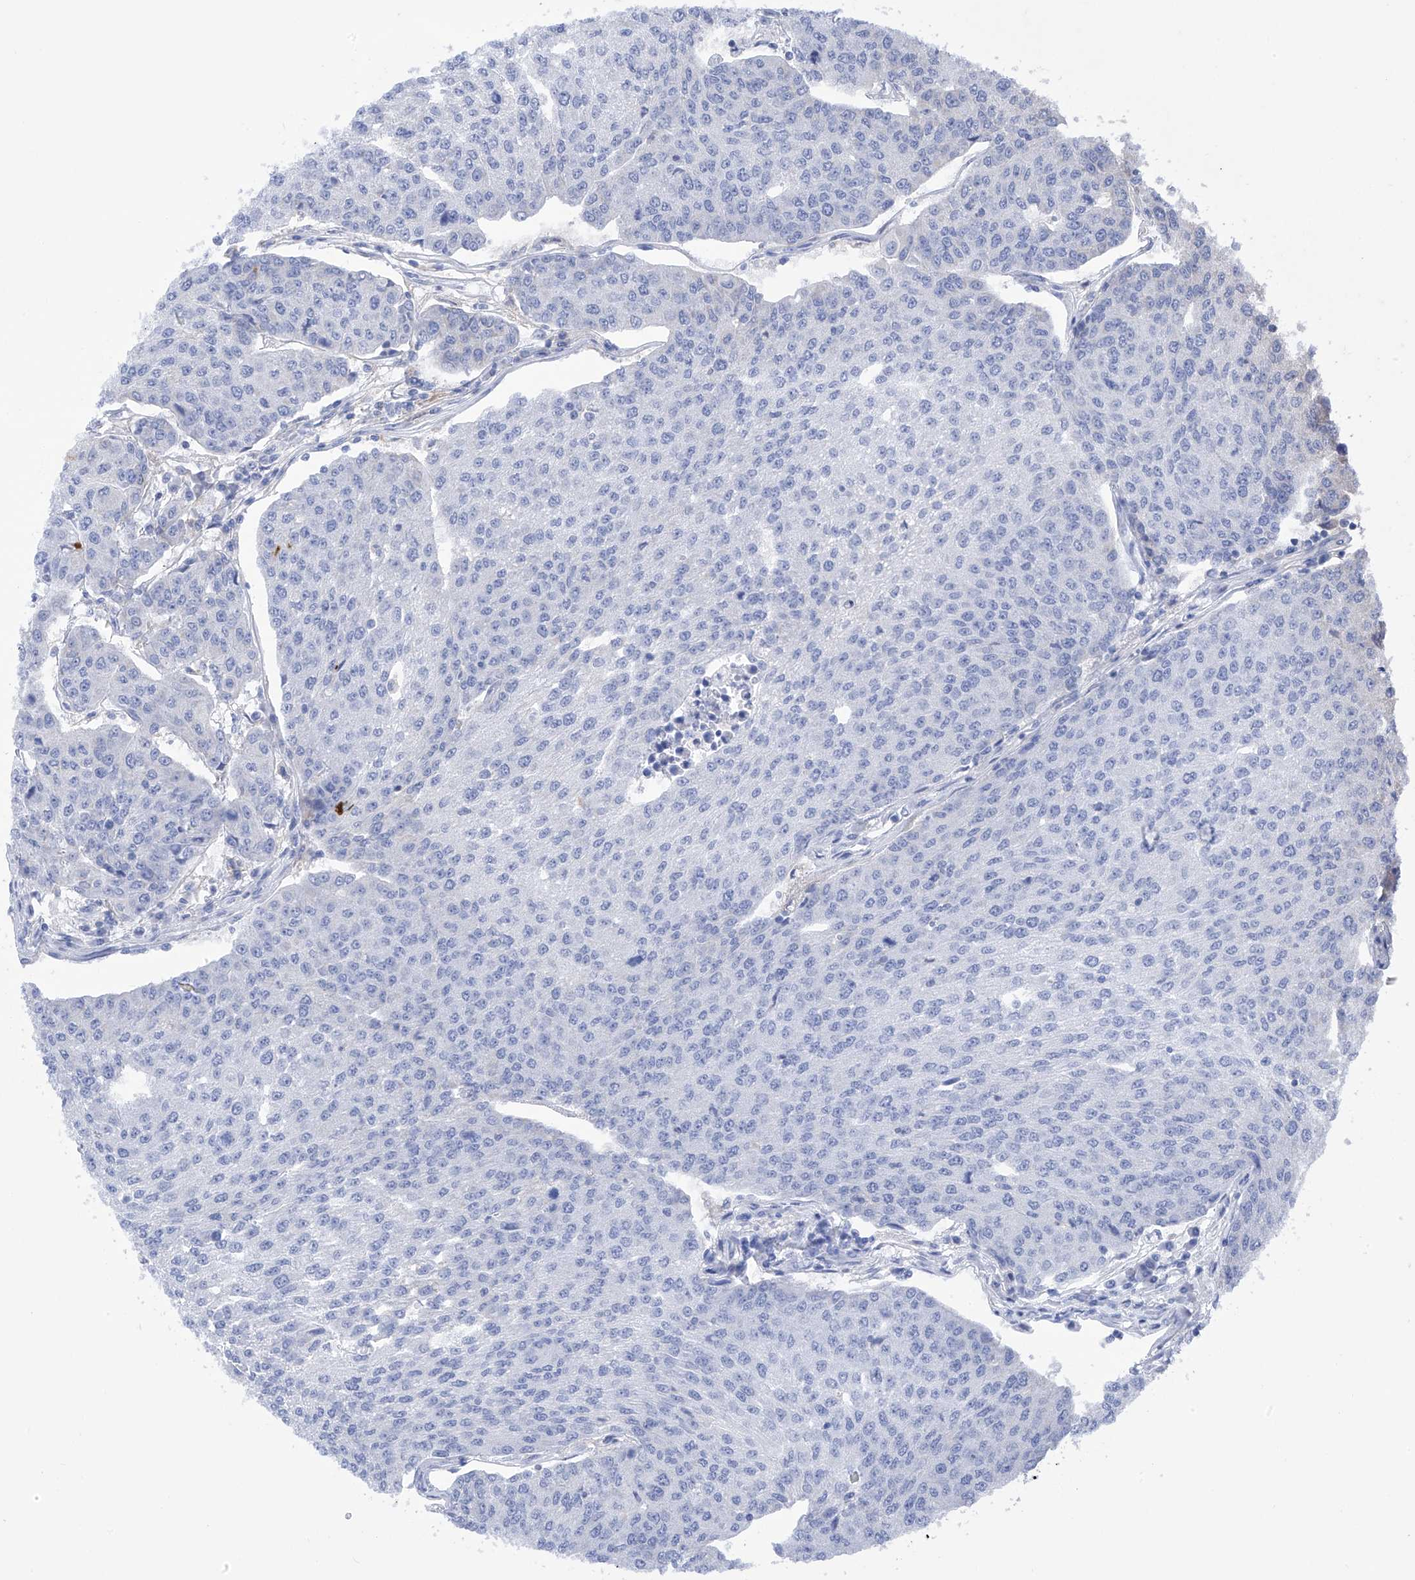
{"staining": {"intensity": "moderate", "quantity": "<25%", "location": "cytoplasmic/membranous"}, "tissue": "urothelial cancer", "cell_type": "Tumor cells", "image_type": "cancer", "snomed": [{"axis": "morphology", "description": "Urothelial carcinoma, High grade"}, {"axis": "topography", "description": "Urinary bladder"}], "caption": "Urothelial carcinoma (high-grade) stained for a protein demonstrates moderate cytoplasmic/membranous positivity in tumor cells.", "gene": "P2RX7", "patient": {"sex": "female", "age": 85}}